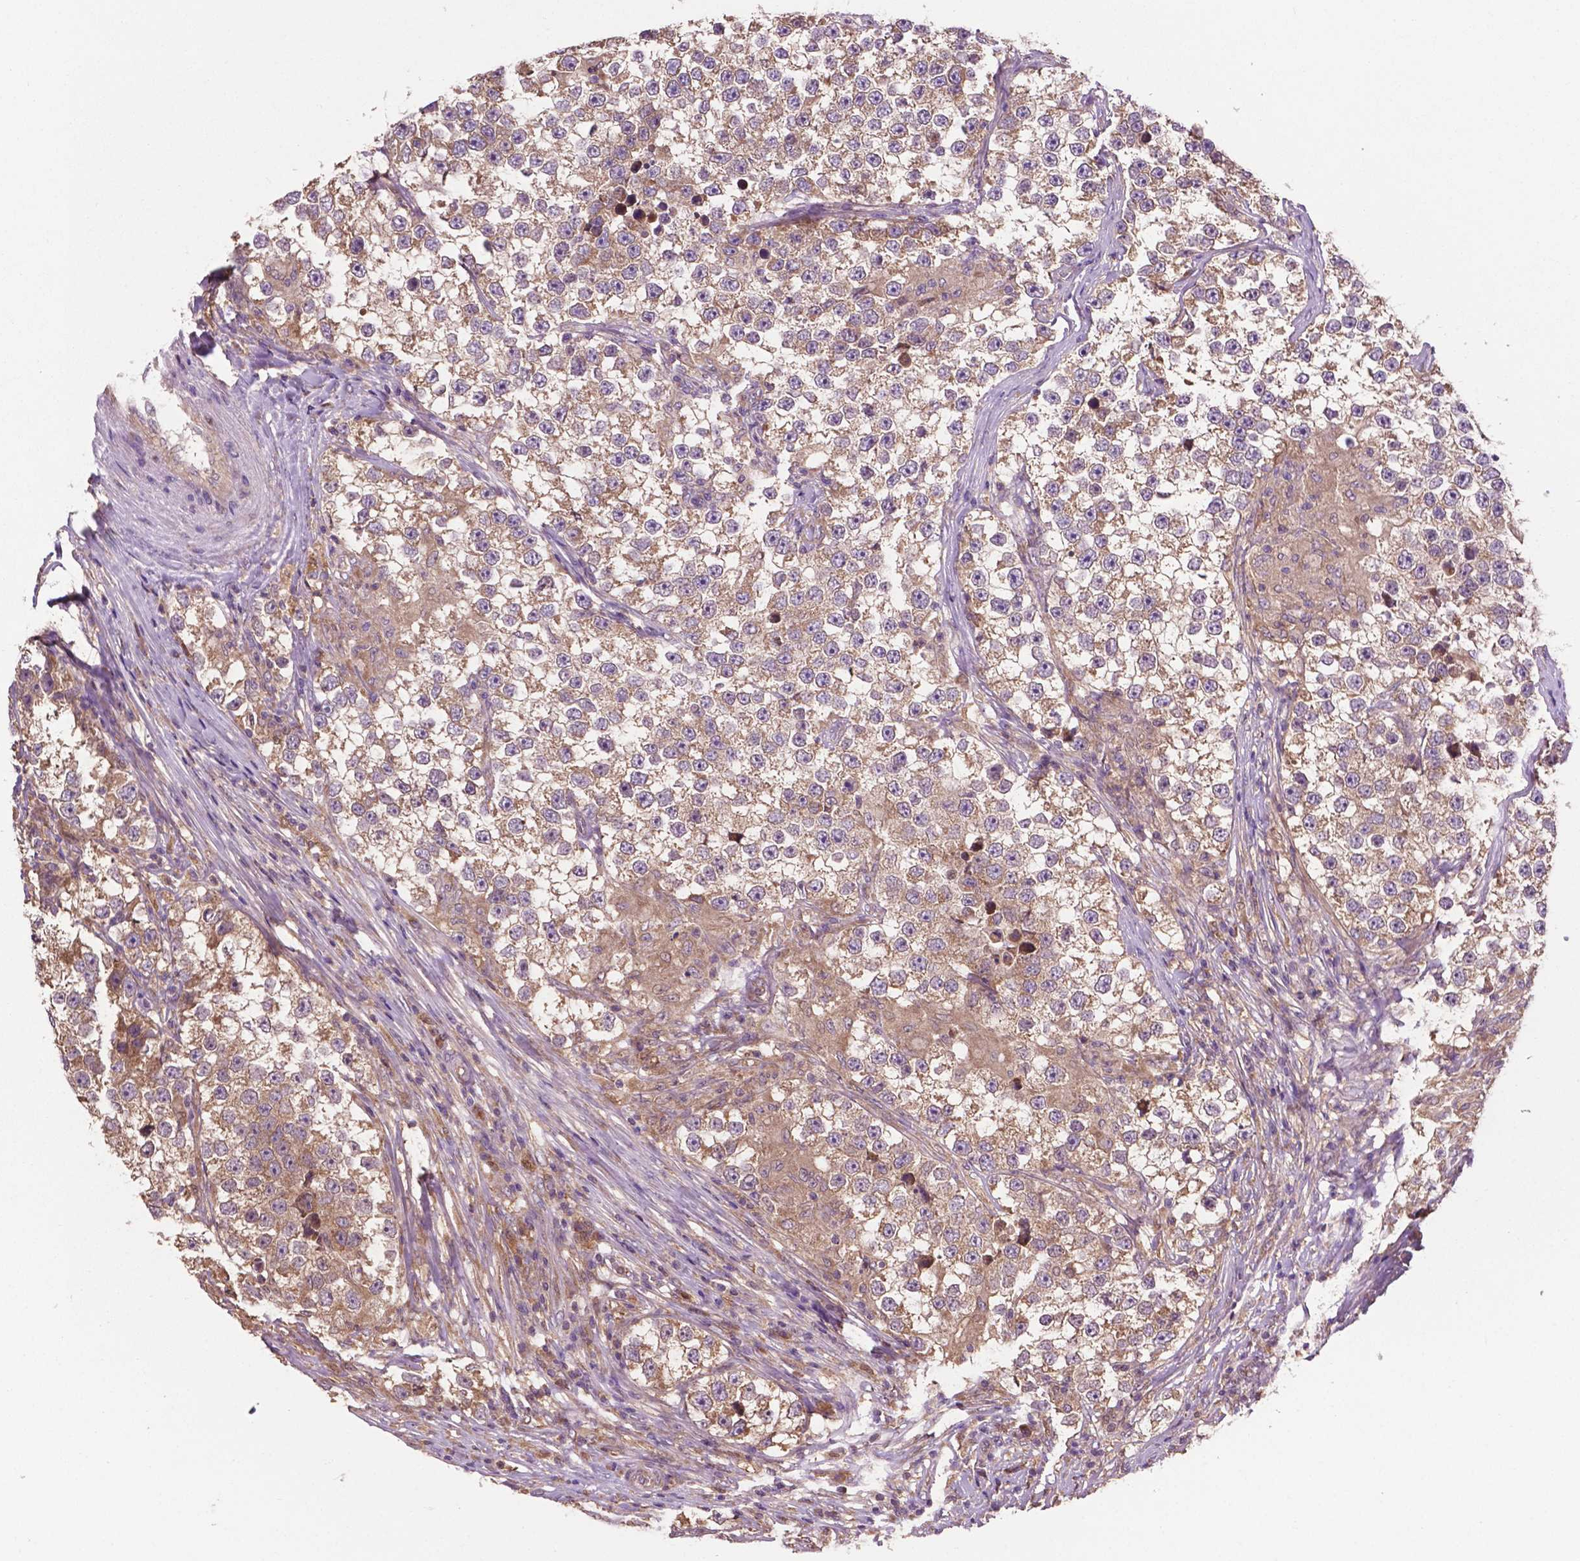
{"staining": {"intensity": "moderate", "quantity": ">75%", "location": "cytoplasmic/membranous"}, "tissue": "testis cancer", "cell_type": "Tumor cells", "image_type": "cancer", "snomed": [{"axis": "morphology", "description": "Seminoma, NOS"}, {"axis": "topography", "description": "Testis"}], "caption": "DAB immunohistochemical staining of testis cancer (seminoma) exhibits moderate cytoplasmic/membranous protein positivity in approximately >75% of tumor cells.", "gene": "GJA9", "patient": {"sex": "male", "age": 46}}